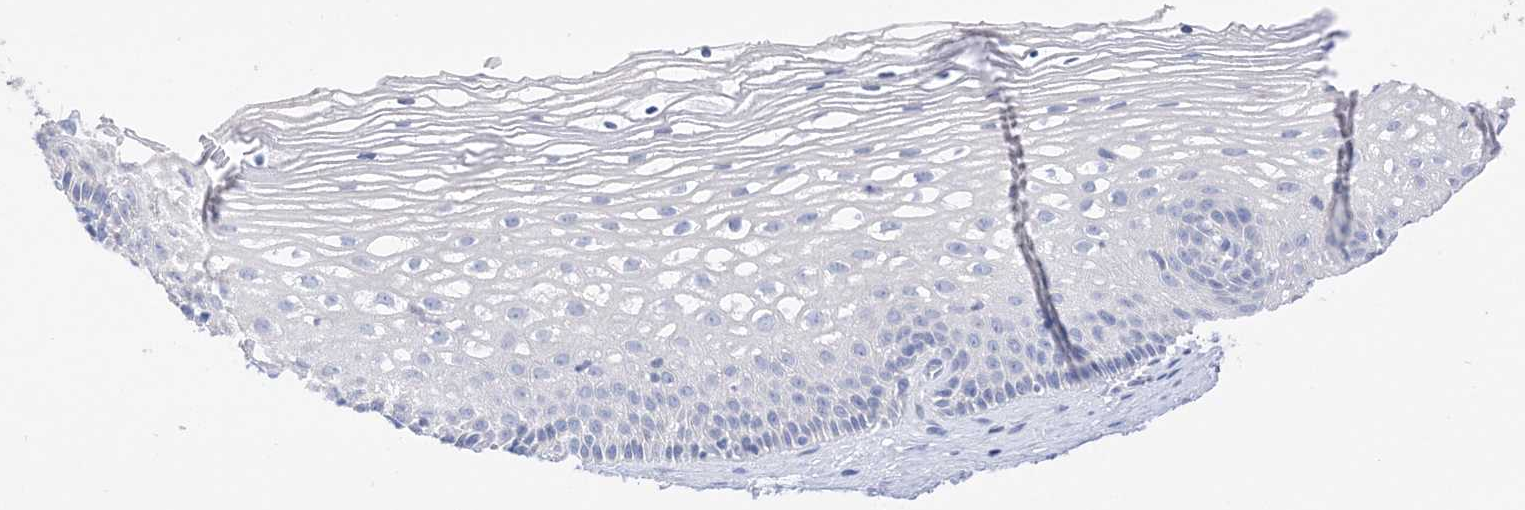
{"staining": {"intensity": "negative", "quantity": "none", "location": "none"}, "tissue": "cervix", "cell_type": "Glandular cells", "image_type": "normal", "snomed": [{"axis": "morphology", "description": "Normal tissue, NOS"}, {"axis": "topography", "description": "Cervix"}], "caption": "The immunohistochemistry (IHC) photomicrograph has no significant staining in glandular cells of cervix. (DAB (3,3'-diaminobenzidine) immunohistochemistry visualized using brightfield microscopy, high magnification).", "gene": "MUC17", "patient": {"sex": "female", "age": 33}}